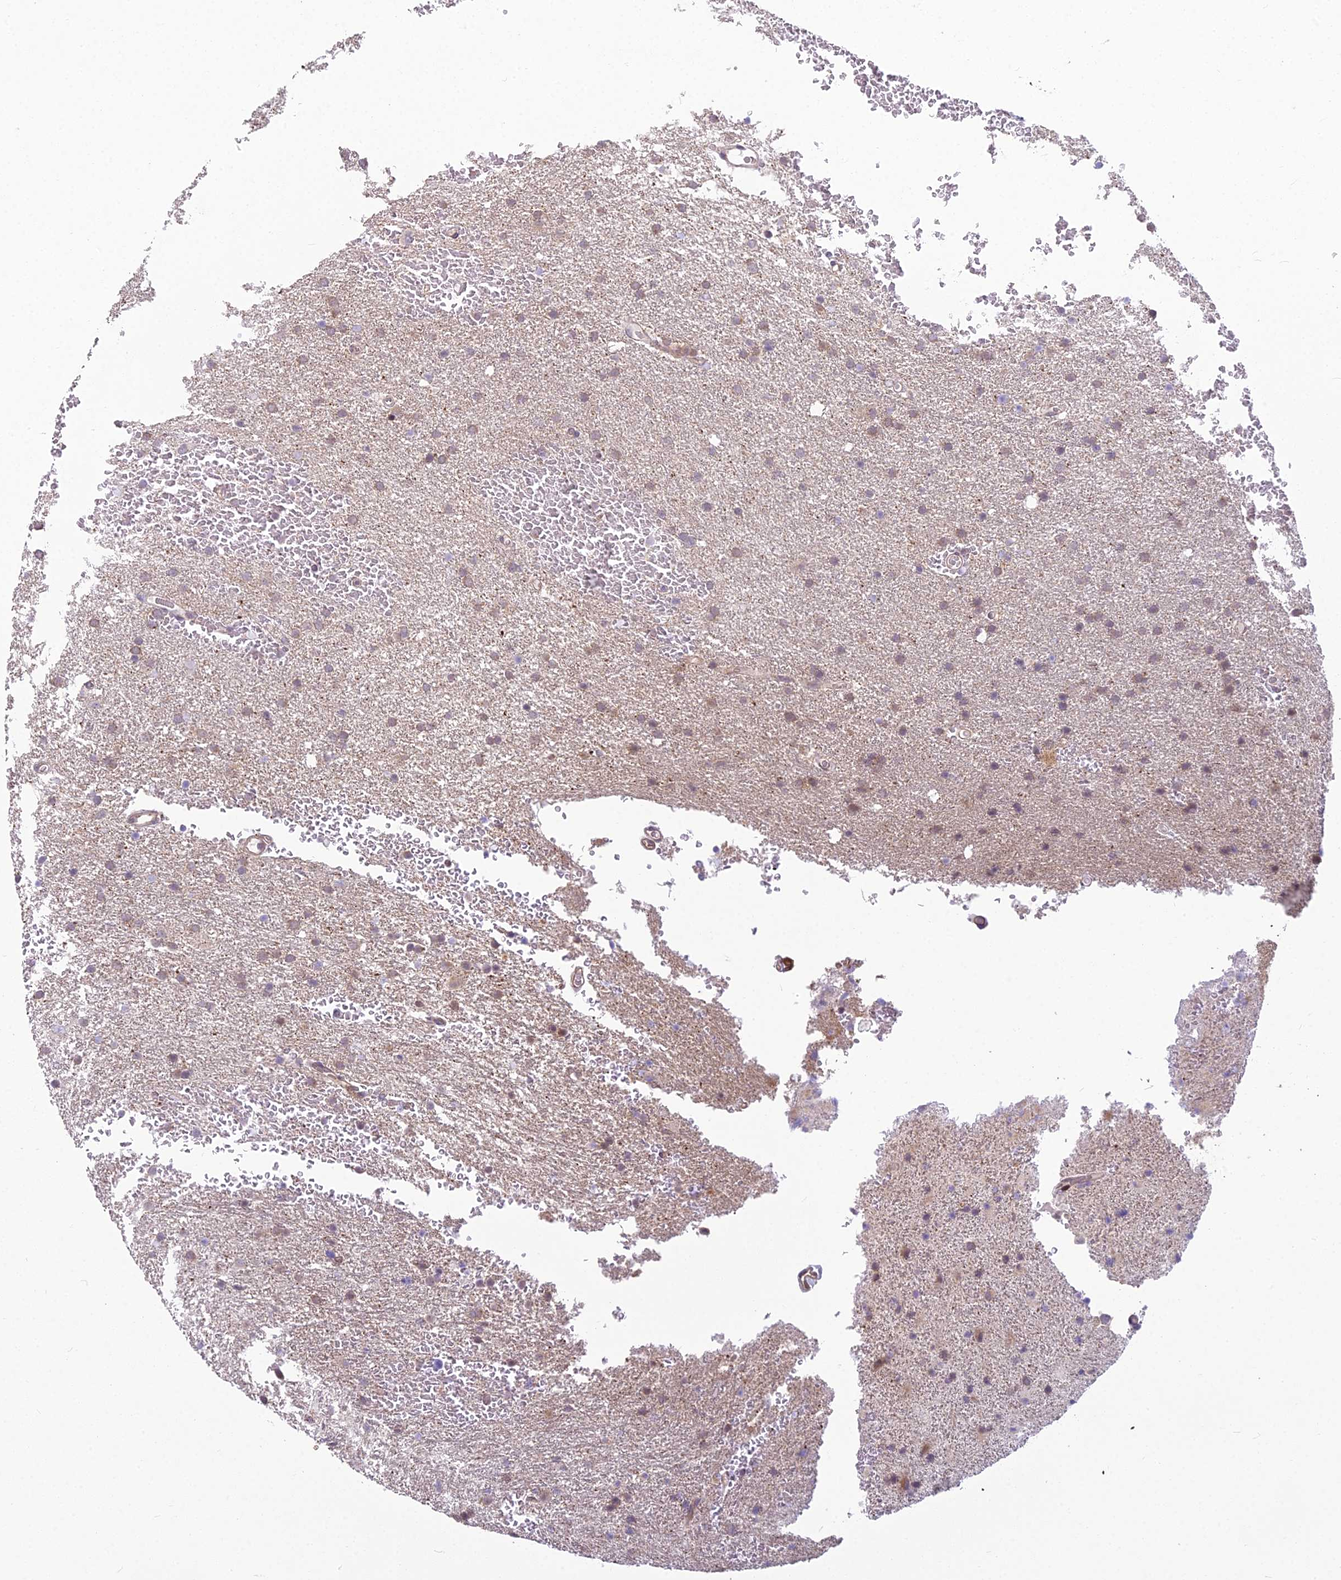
{"staining": {"intensity": "weak", "quantity": ">75%", "location": "cytoplasmic/membranous,nuclear"}, "tissue": "glioma", "cell_type": "Tumor cells", "image_type": "cancer", "snomed": [{"axis": "morphology", "description": "Glioma, malignant, High grade"}, {"axis": "topography", "description": "Cerebral cortex"}], "caption": "Brown immunohistochemical staining in human malignant glioma (high-grade) displays weak cytoplasmic/membranous and nuclear staining in approximately >75% of tumor cells. (Stains: DAB in brown, nuclei in blue, Microscopy: brightfield microscopy at high magnification).", "gene": "AP1M1", "patient": {"sex": "female", "age": 36}}